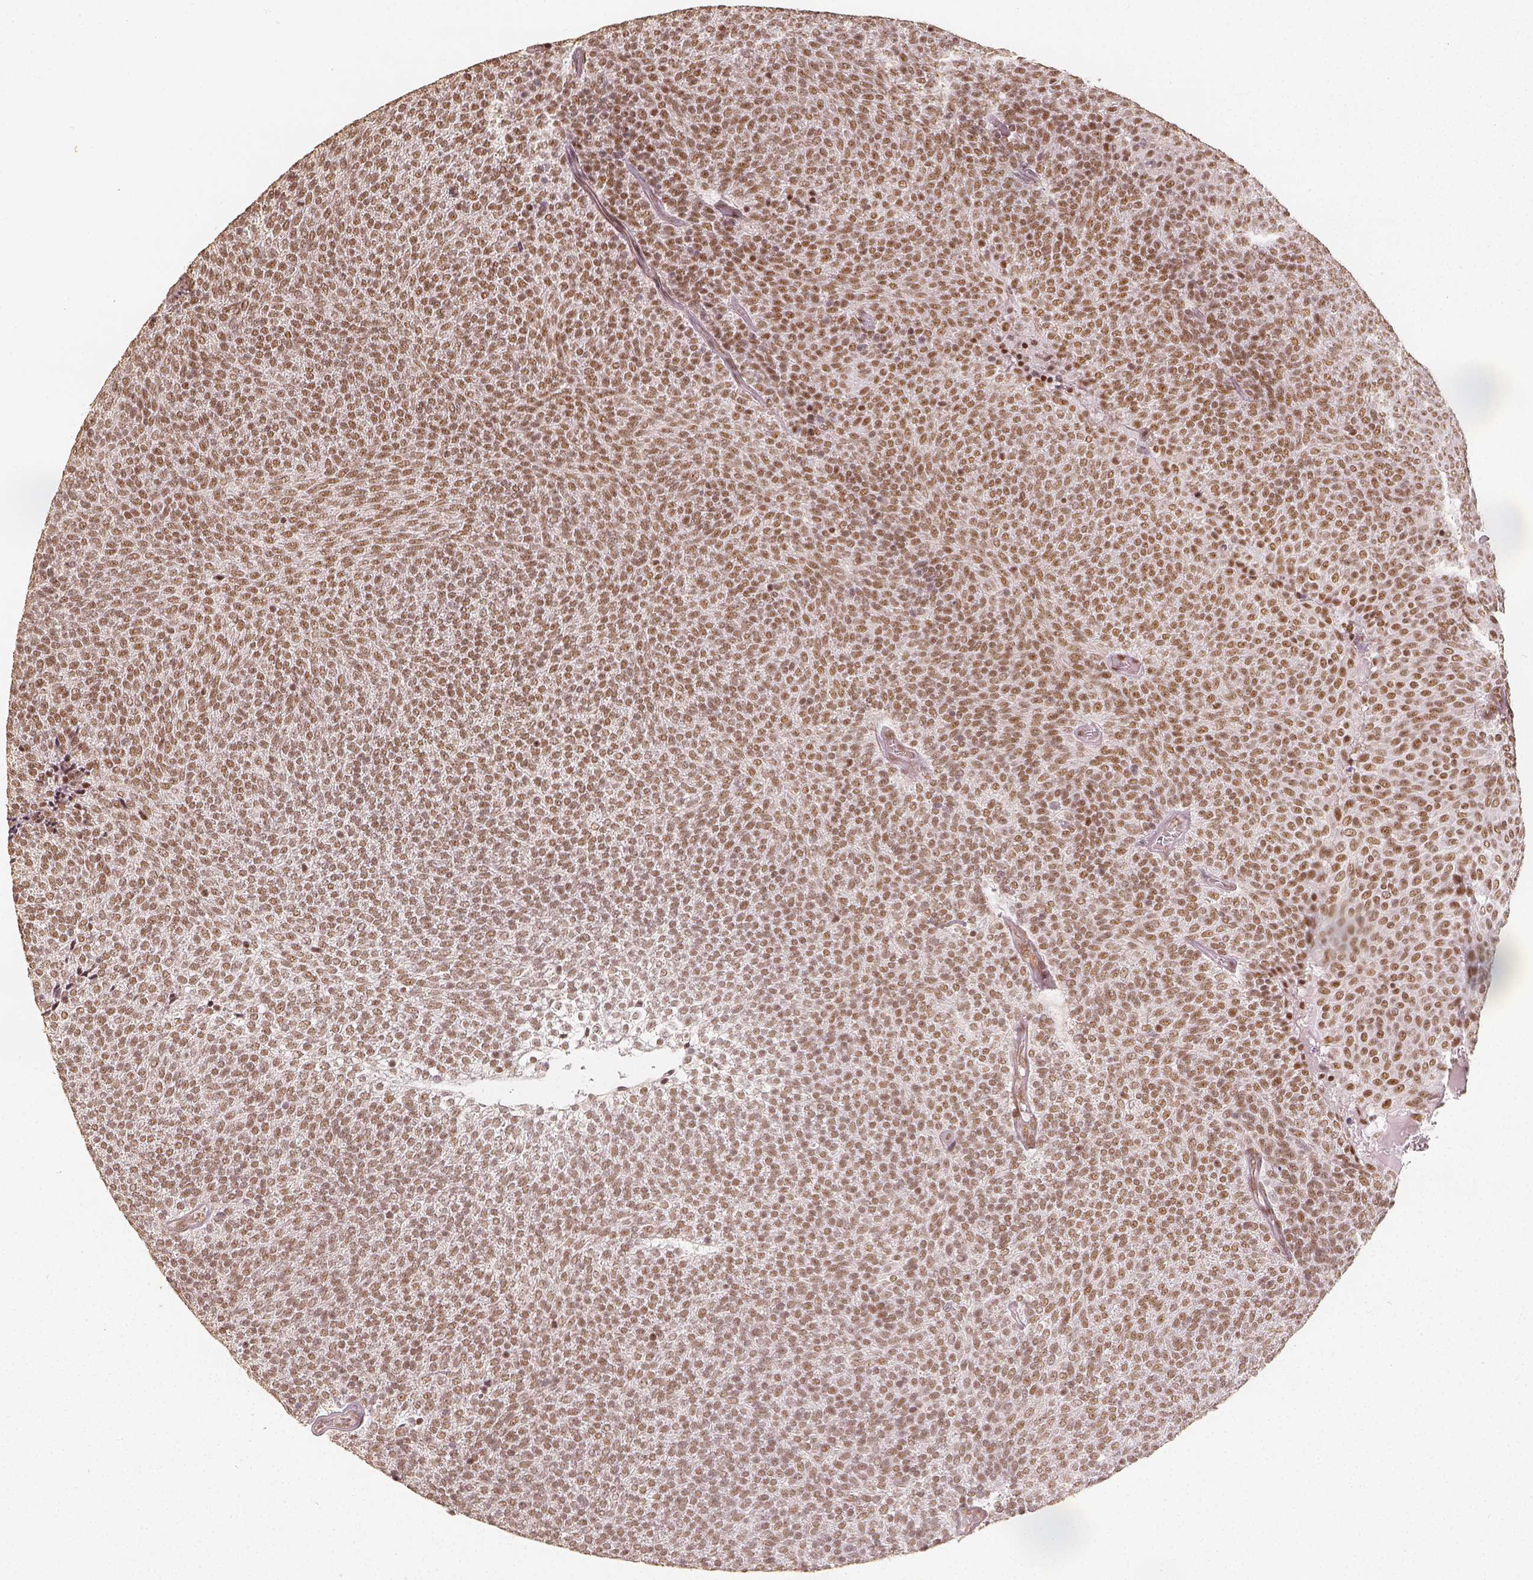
{"staining": {"intensity": "moderate", "quantity": ">75%", "location": "nuclear"}, "tissue": "urothelial cancer", "cell_type": "Tumor cells", "image_type": "cancer", "snomed": [{"axis": "morphology", "description": "Urothelial carcinoma, Low grade"}, {"axis": "topography", "description": "Urinary bladder"}], "caption": "About >75% of tumor cells in urothelial cancer exhibit moderate nuclear protein staining as visualized by brown immunohistochemical staining.", "gene": "HDAC1", "patient": {"sex": "male", "age": 77}}